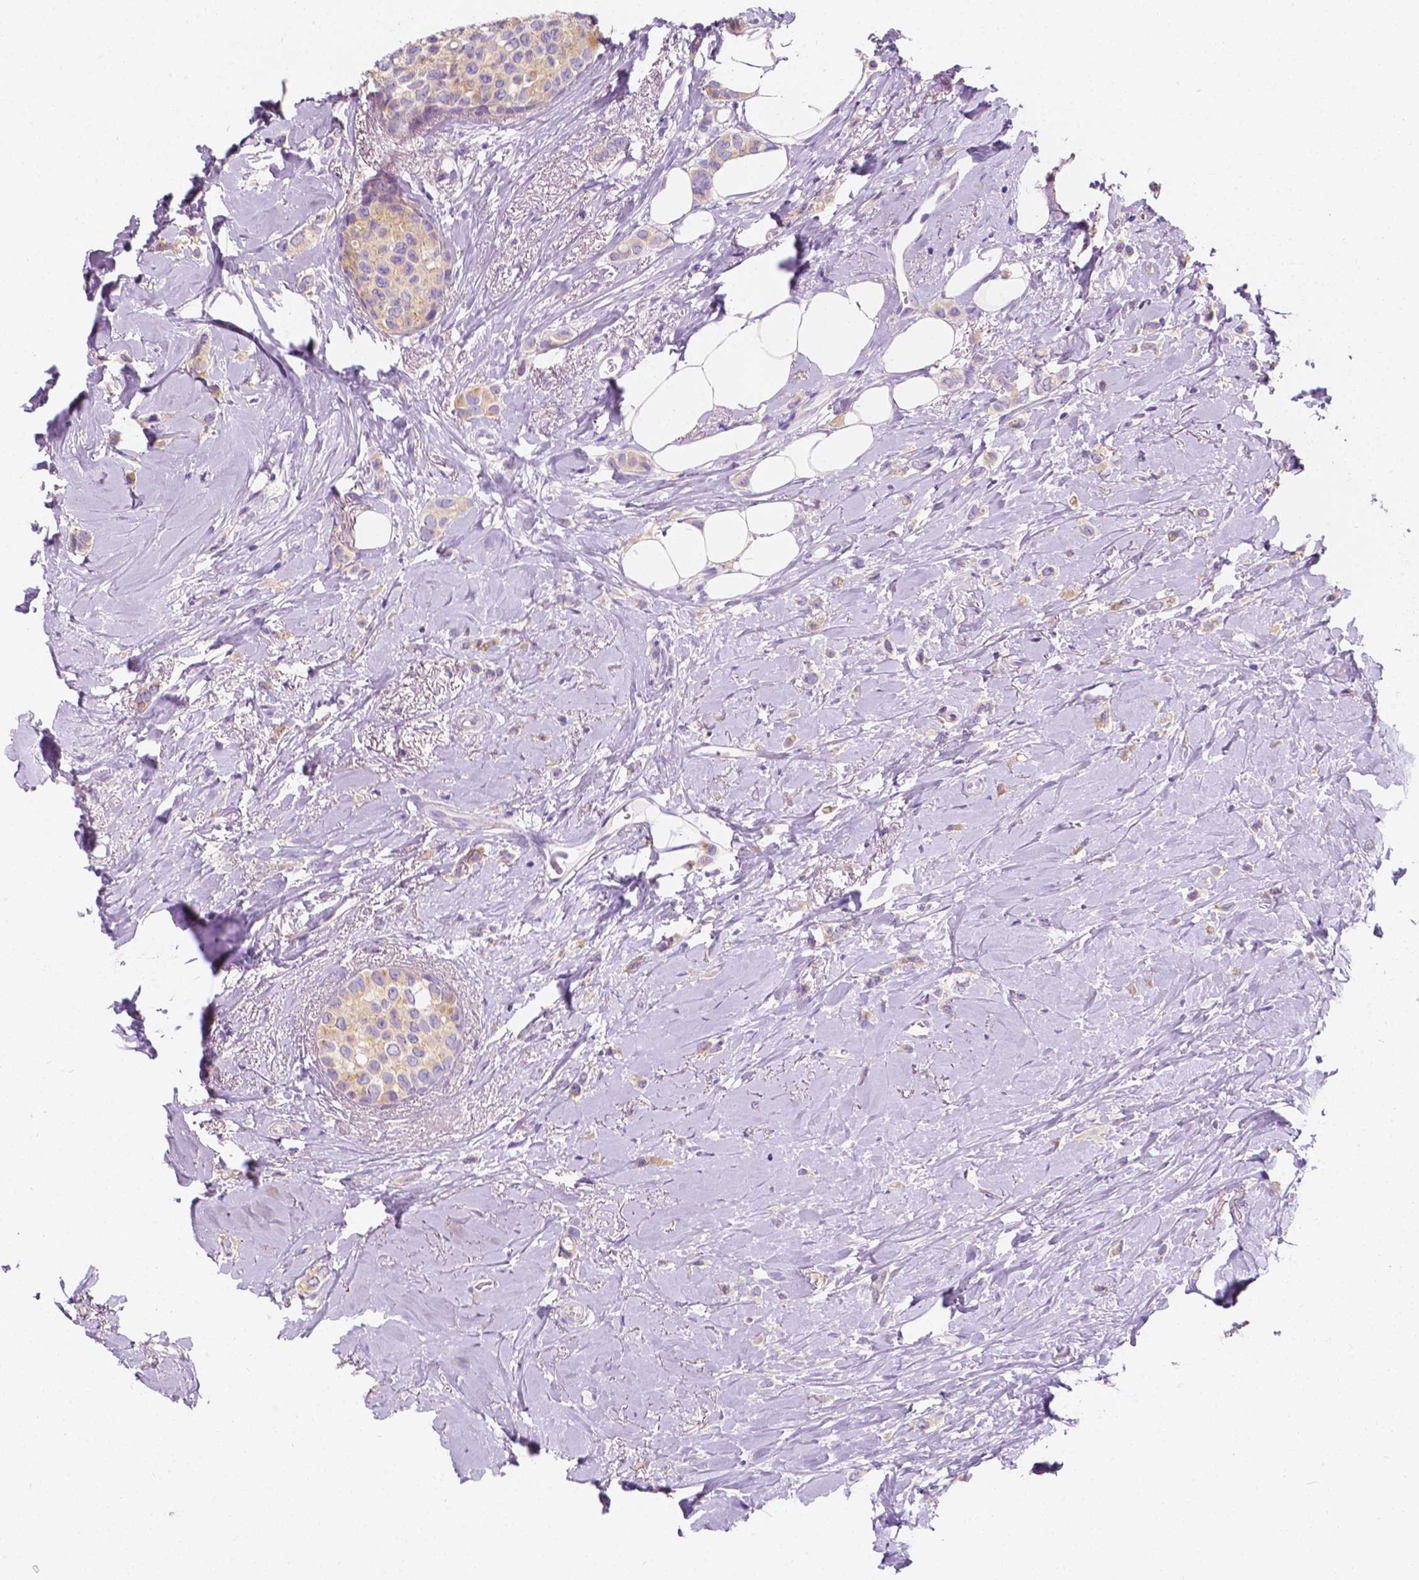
{"staining": {"intensity": "weak", "quantity": ">75%", "location": "cytoplasmic/membranous"}, "tissue": "breast cancer", "cell_type": "Tumor cells", "image_type": "cancer", "snomed": [{"axis": "morphology", "description": "Lobular carcinoma"}, {"axis": "topography", "description": "Breast"}], "caption": "Immunohistochemical staining of lobular carcinoma (breast) exhibits weak cytoplasmic/membranous protein staining in about >75% of tumor cells.", "gene": "SIRT2", "patient": {"sex": "female", "age": 66}}